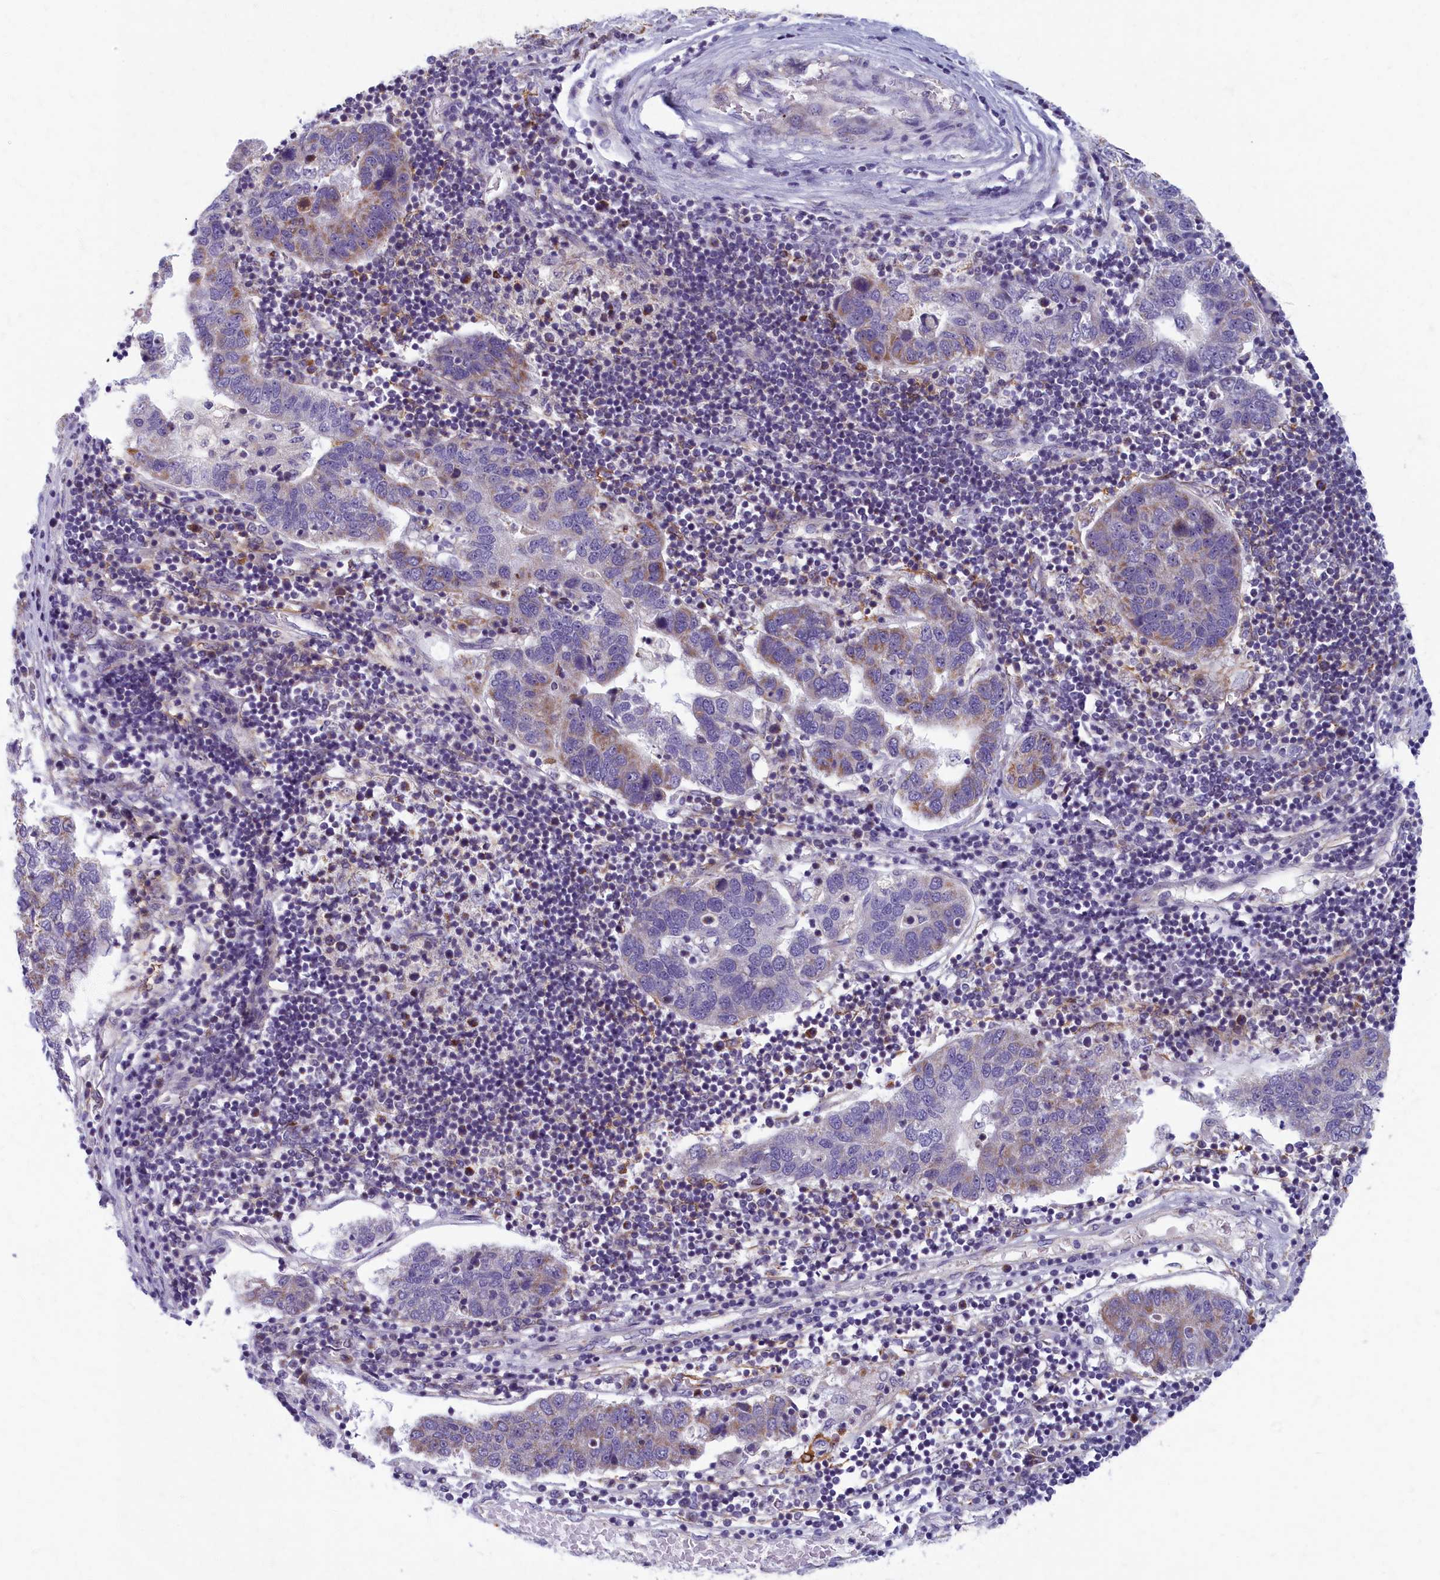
{"staining": {"intensity": "weak", "quantity": "<25%", "location": "cytoplasmic/membranous"}, "tissue": "pancreatic cancer", "cell_type": "Tumor cells", "image_type": "cancer", "snomed": [{"axis": "morphology", "description": "Adenocarcinoma, NOS"}, {"axis": "topography", "description": "Pancreas"}], "caption": "Pancreatic adenocarcinoma was stained to show a protein in brown. There is no significant expression in tumor cells.", "gene": "MRPS25", "patient": {"sex": "female", "age": 61}}